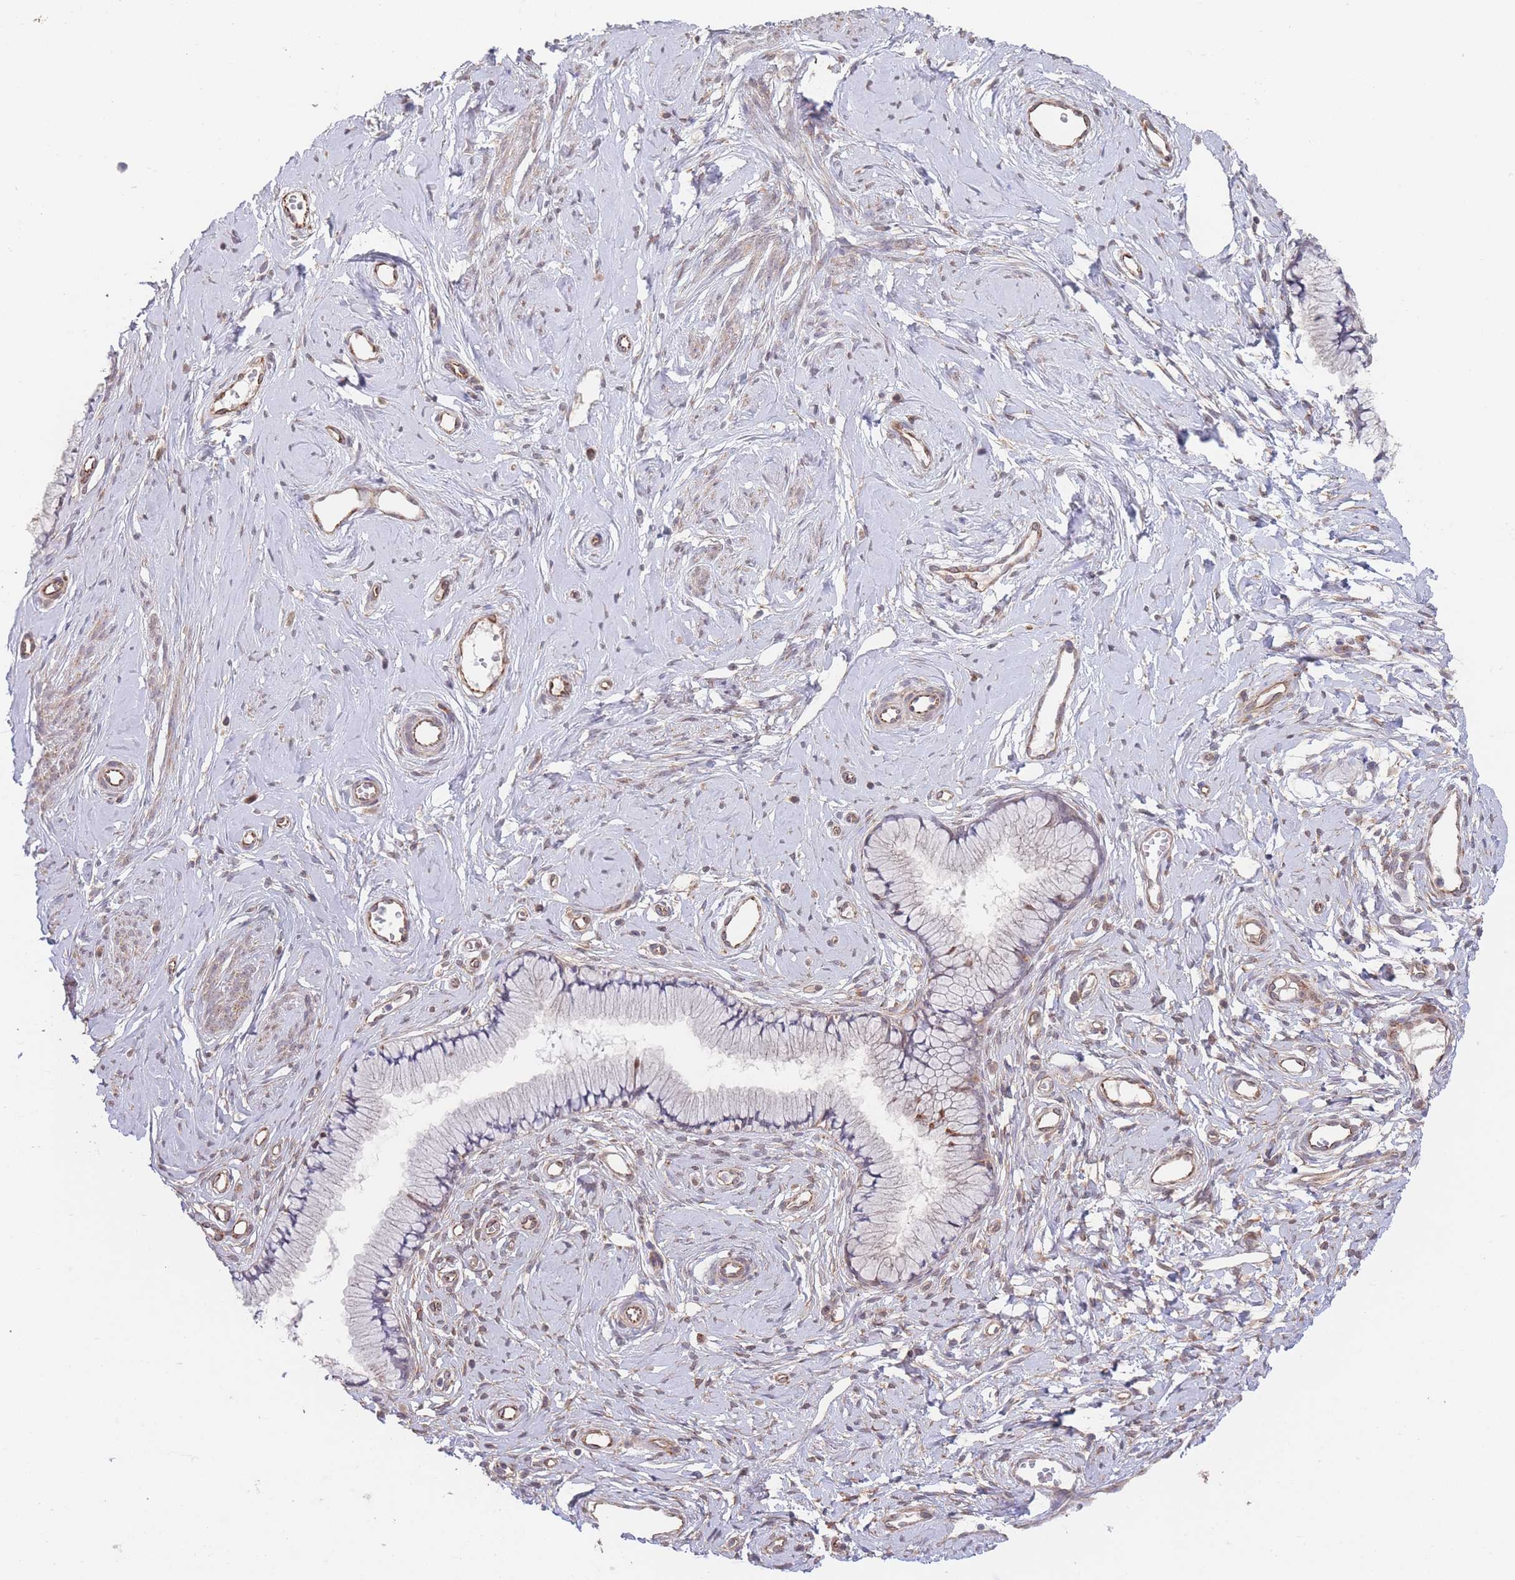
{"staining": {"intensity": "negative", "quantity": "none", "location": "none"}, "tissue": "cervix", "cell_type": "Glandular cells", "image_type": "normal", "snomed": [{"axis": "morphology", "description": "Normal tissue, NOS"}, {"axis": "topography", "description": "Cervix"}], "caption": "IHC photomicrograph of normal cervix stained for a protein (brown), which demonstrates no staining in glandular cells.", "gene": "PXMP4", "patient": {"sex": "female", "age": 40}}